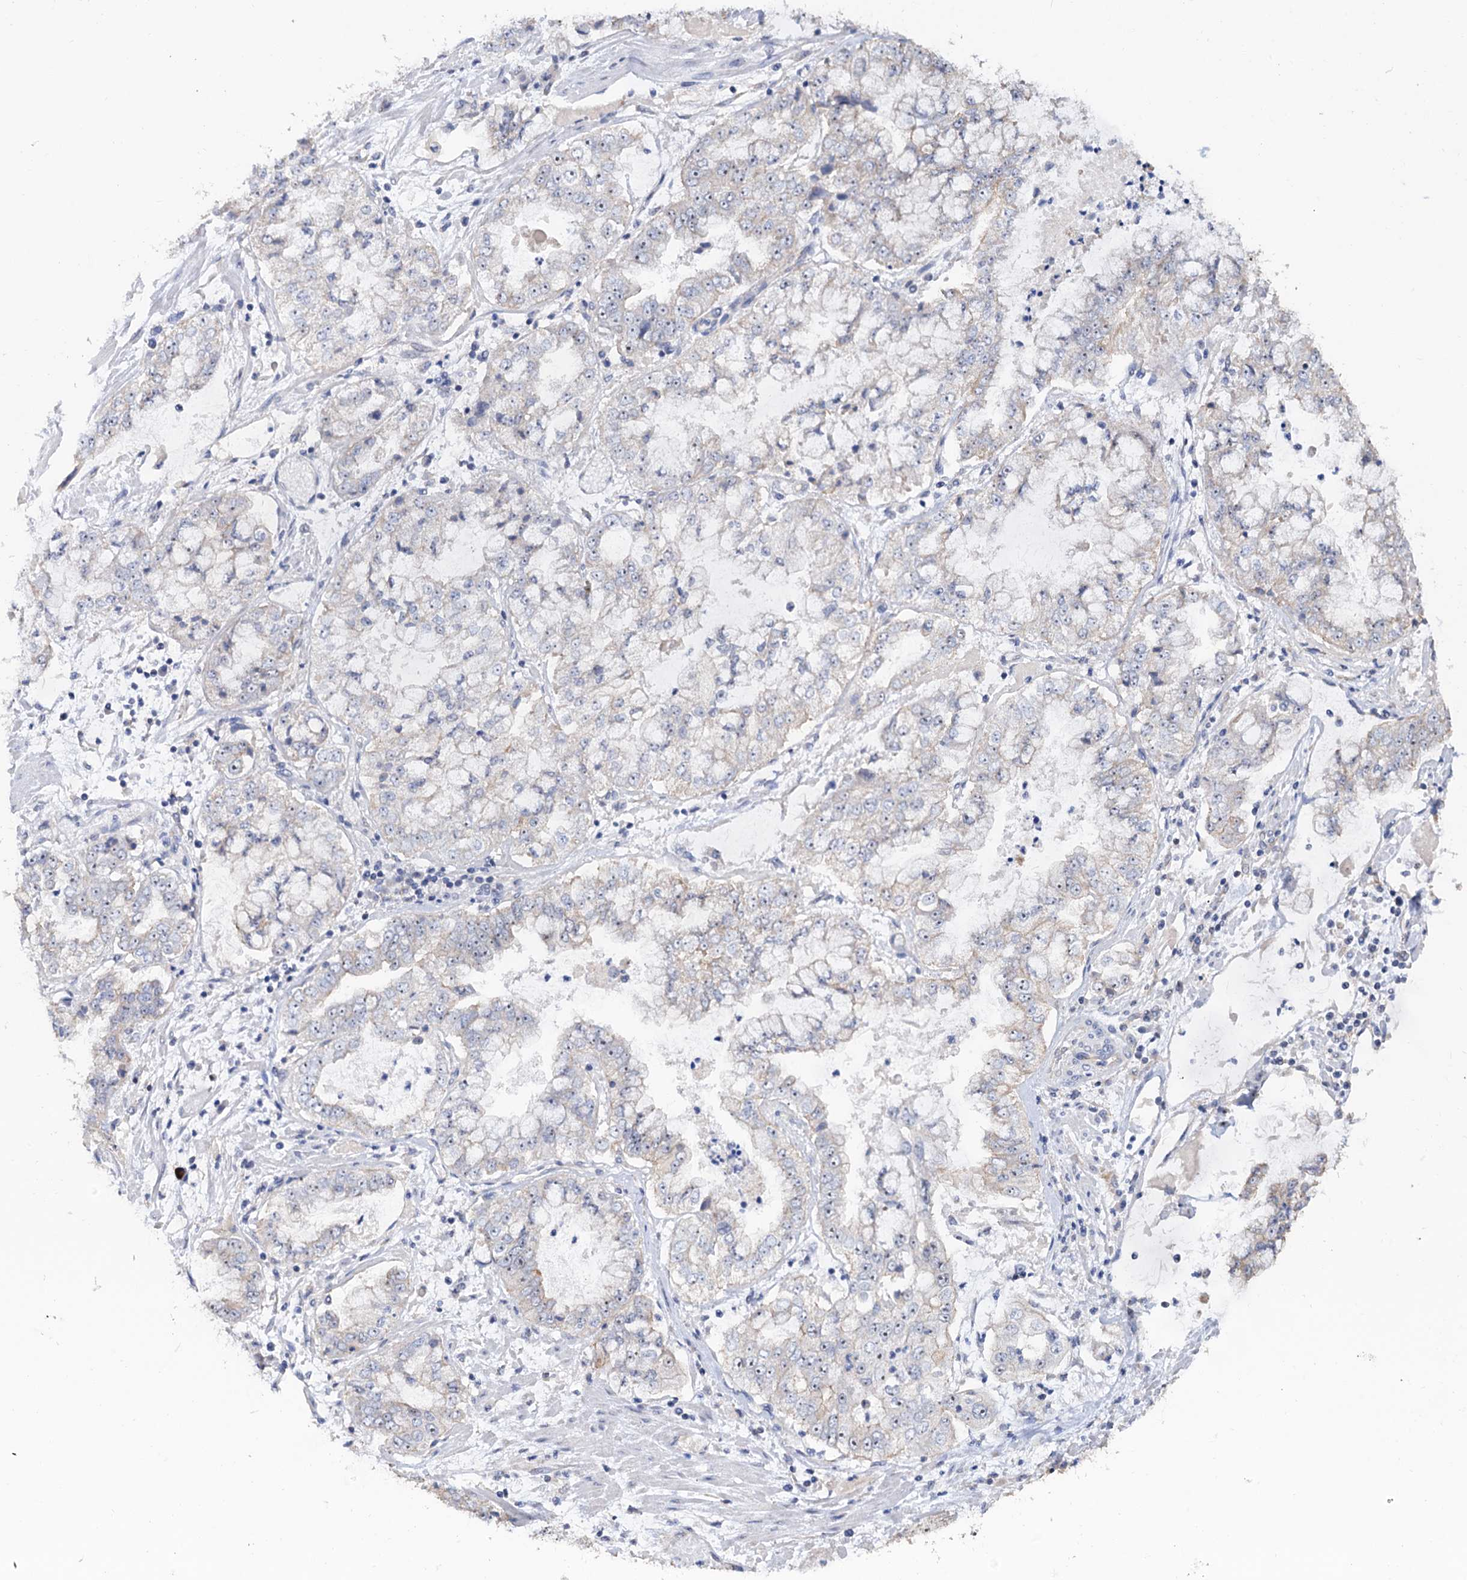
{"staining": {"intensity": "weak", "quantity": "<25%", "location": "cytoplasmic/membranous"}, "tissue": "stomach cancer", "cell_type": "Tumor cells", "image_type": "cancer", "snomed": [{"axis": "morphology", "description": "Adenocarcinoma, NOS"}, {"axis": "topography", "description": "Stomach"}], "caption": "Stomach adenocarcinoma stained for a protein using immunohistochemistry (IHC) reveals no staining tumor cells.", "gene": "C2CD3", "patient": {"sex": "male", "age": 76}}